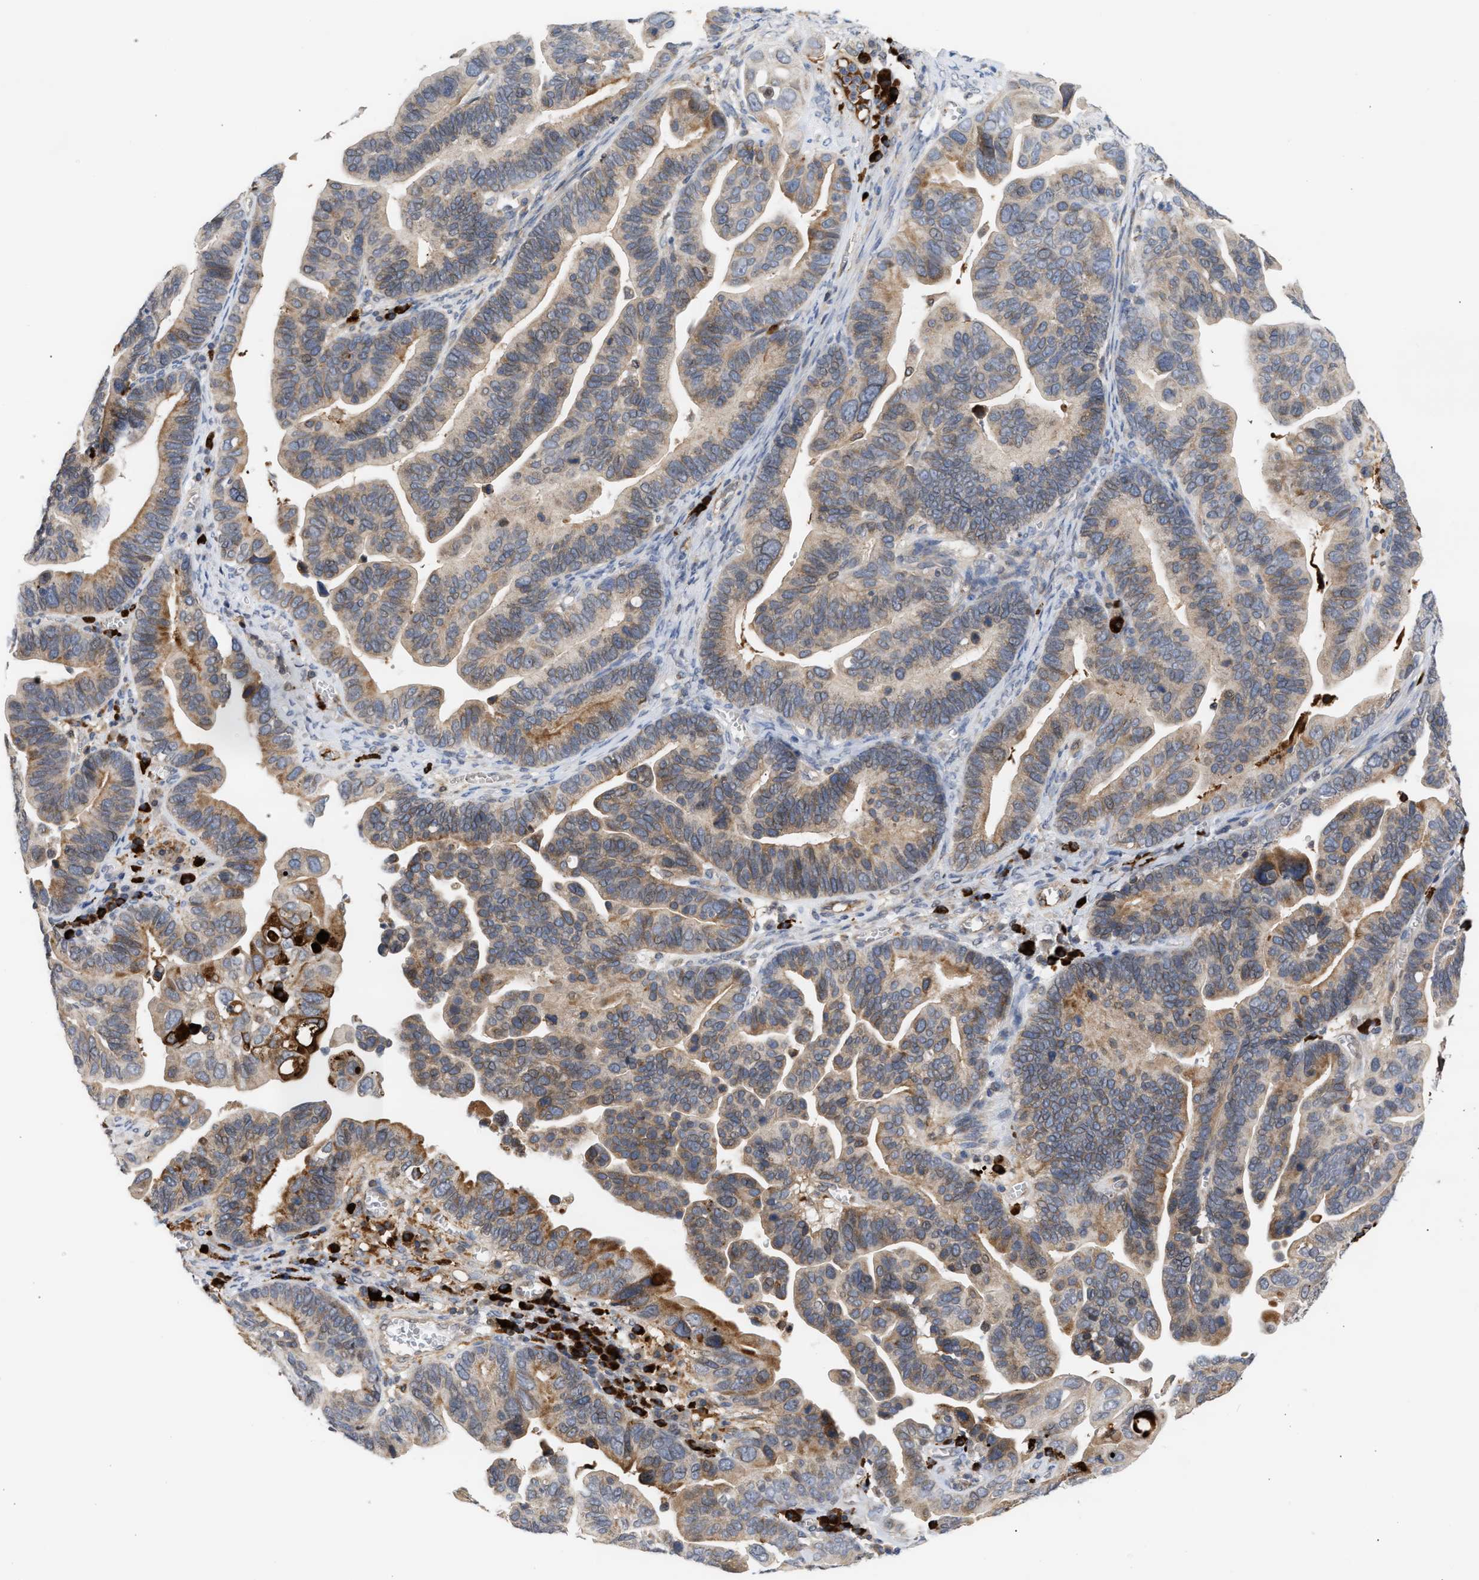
{"staining": {"intensity": "moderate", "quantity": ">75%", "location": "cytoplasmic/membranous"}, "tissue": "ovarian cancer", "cell_type": "Tumor cells", "image_type": "cancer", "snomed": [{"axis": "morphology", "description": "Cystadenocarcinoma, serous, NOS"}, {"axis": "topography", "description": "Ovary"}], "caption": "Protein staining of ovarian cancer tissue reveals moderate cytoplasmic/membranous staining in approximately >75% of tumor cells.", "gene": "NUP62", "patient": {"sex": "female", "age": 56}}